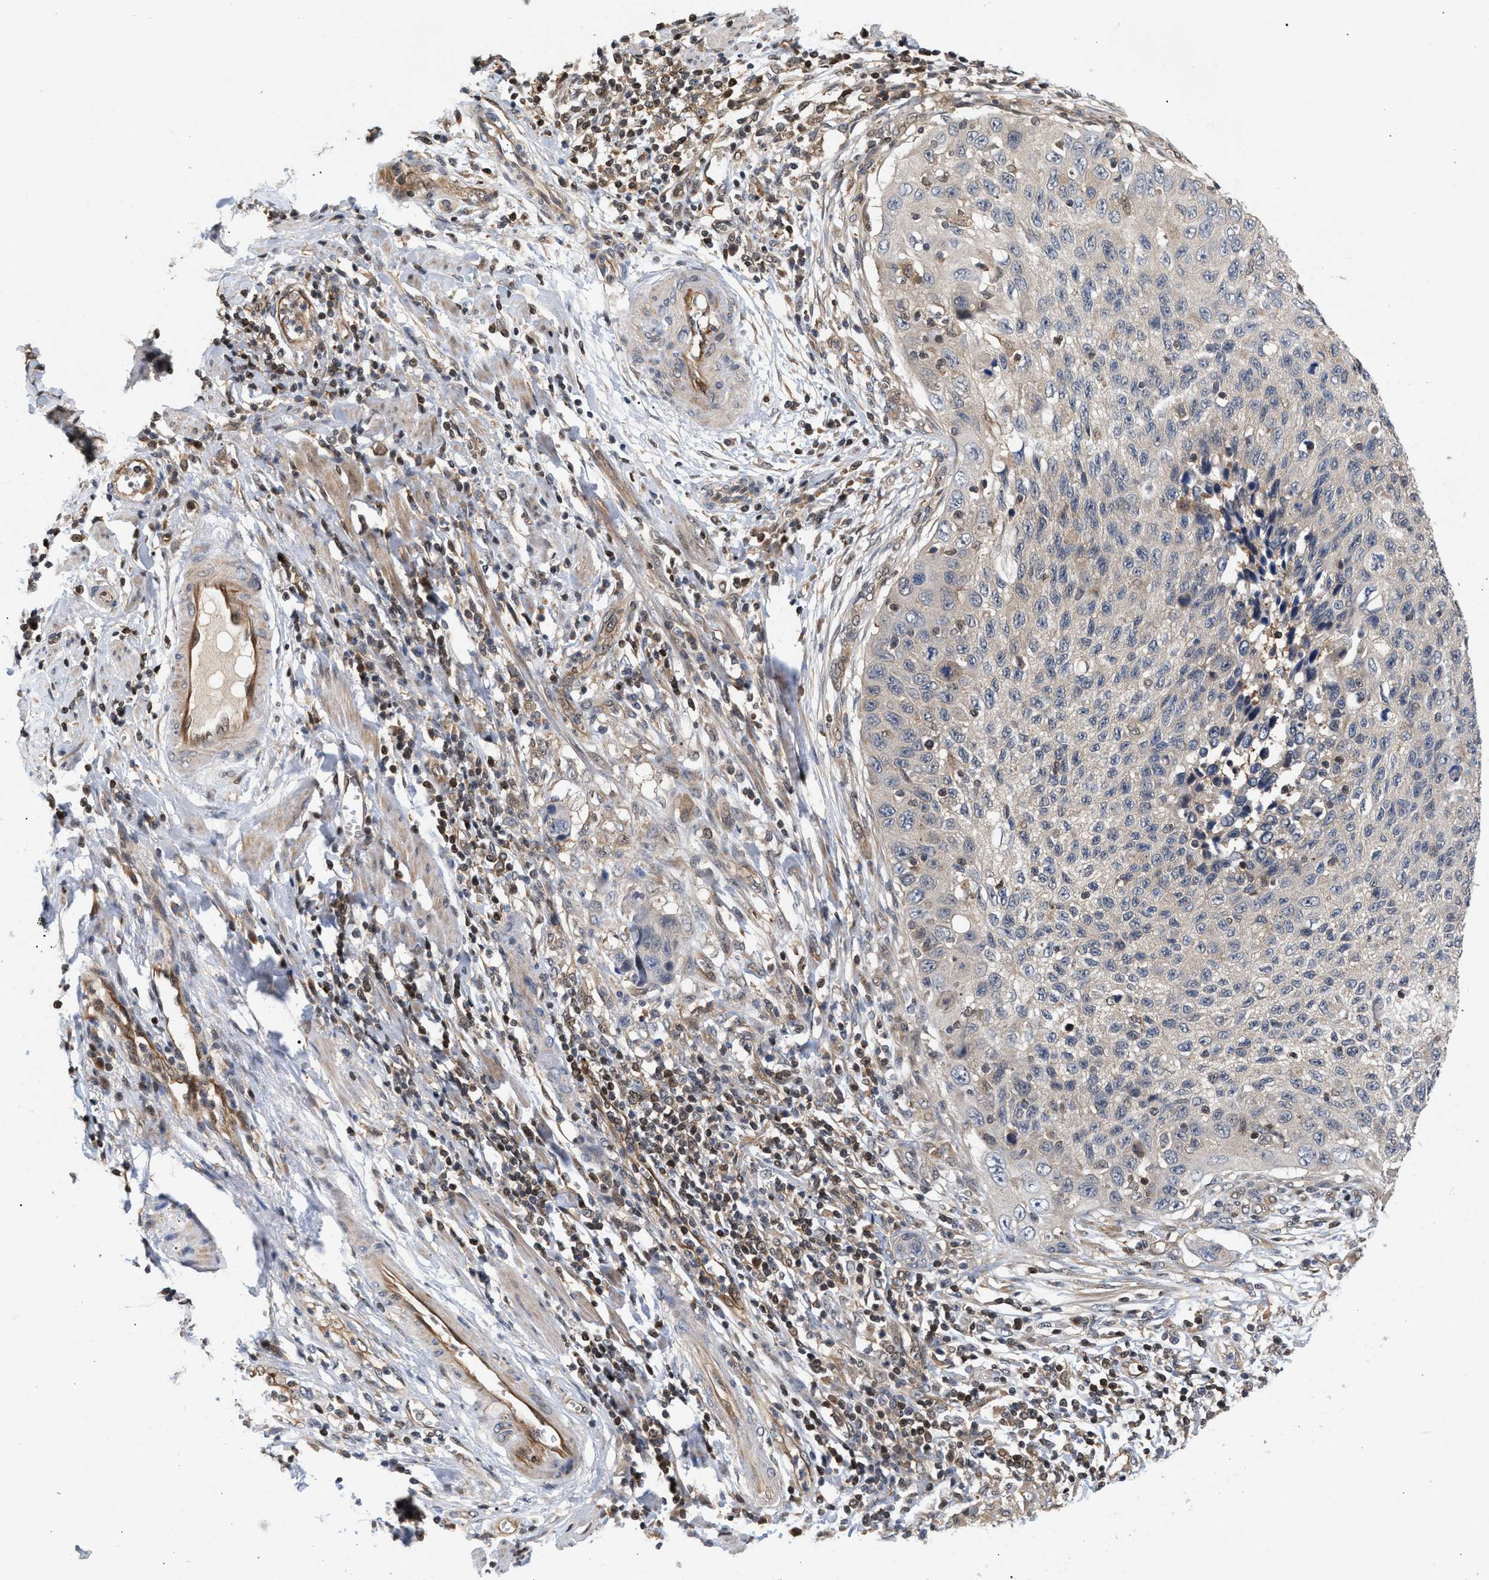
{"staining": {"intensity": "weak", "quantity": ">75%", "location": "cytoplasmic/membranous"}, "tissue": "cervical cancer", "cell_type": "Tumor cells", "image_type": "cancer", "snomed": [{"axis": "morphology", "description": "Squamous cell carcinoma, NOS"}, {"axis": "topography", "description": "Cervix"}], "caption": "Immunohistochemical staining of human cervical cancer (squamous cell carcinoma) exhibits low levels of weak cytoplasmic/membranous protein expression in approximately >75% of tumor cells.", "gene": "GLOD4", "patient": {"sex": "female", "age": 53}}